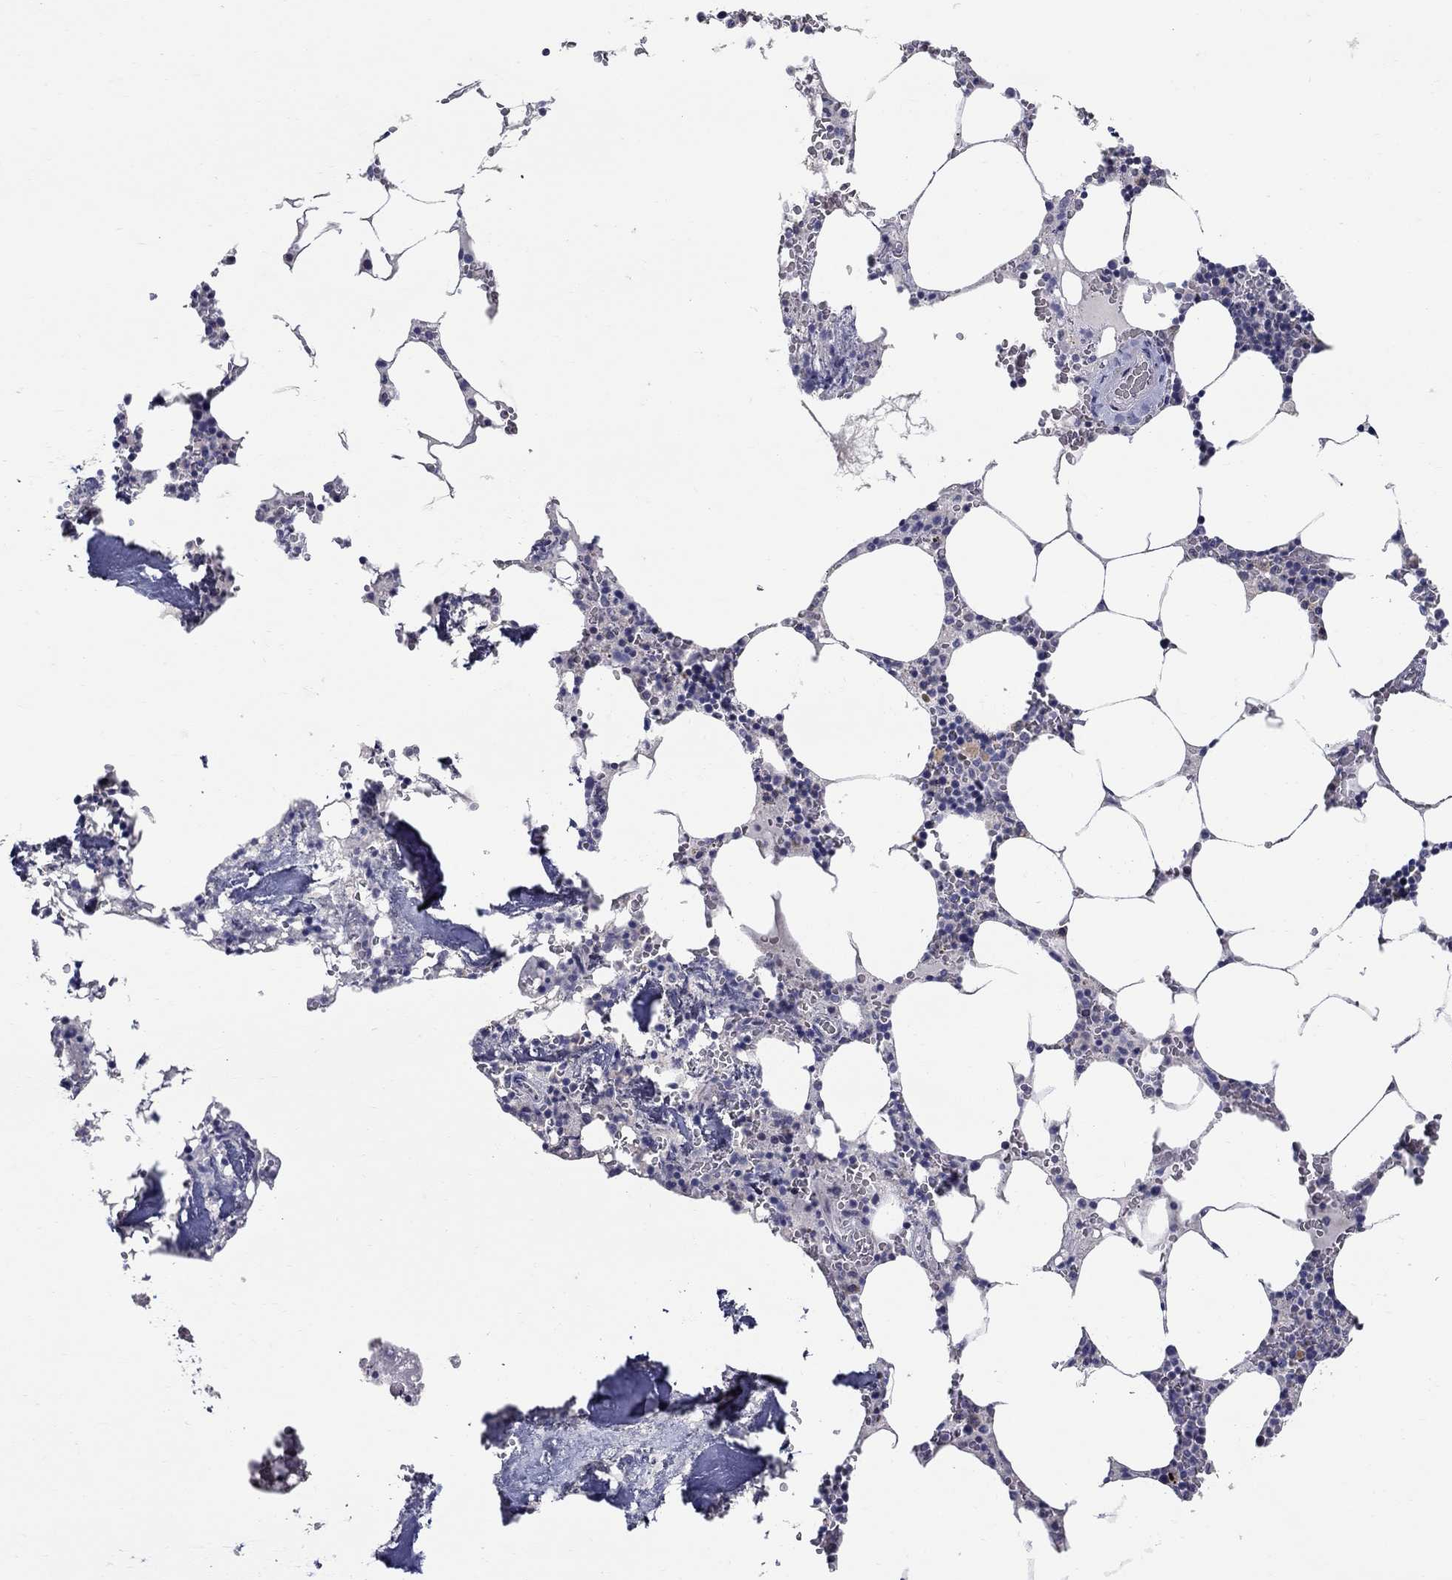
{"staining": {"intensity": "strong", "quantity": "<25%", "location": "cytoplasmic/membranous"}, "tissue": "bone marrow", "cell_type": "Hematopoietic cells", "image_type": "normal", "snomed": [{"axis": "morphology", "description": "Normal tissue, NOS"}, {"axis": "topography", "description": "Bone marrow"}], "caption": "Bone marrow stained with immunohistochemistry (IHC) reveals strong cytoplasmic/membranous expression in about <25% of hematopoietic cells. The protein is stained brown, and the nuclei are stained in blue (DAB (3,3'-diaminobenzidine) IHC with brightfield microscopy, high magnification).", "gene": "HMX2", "patient": {"sex": "female", "age": 64}}